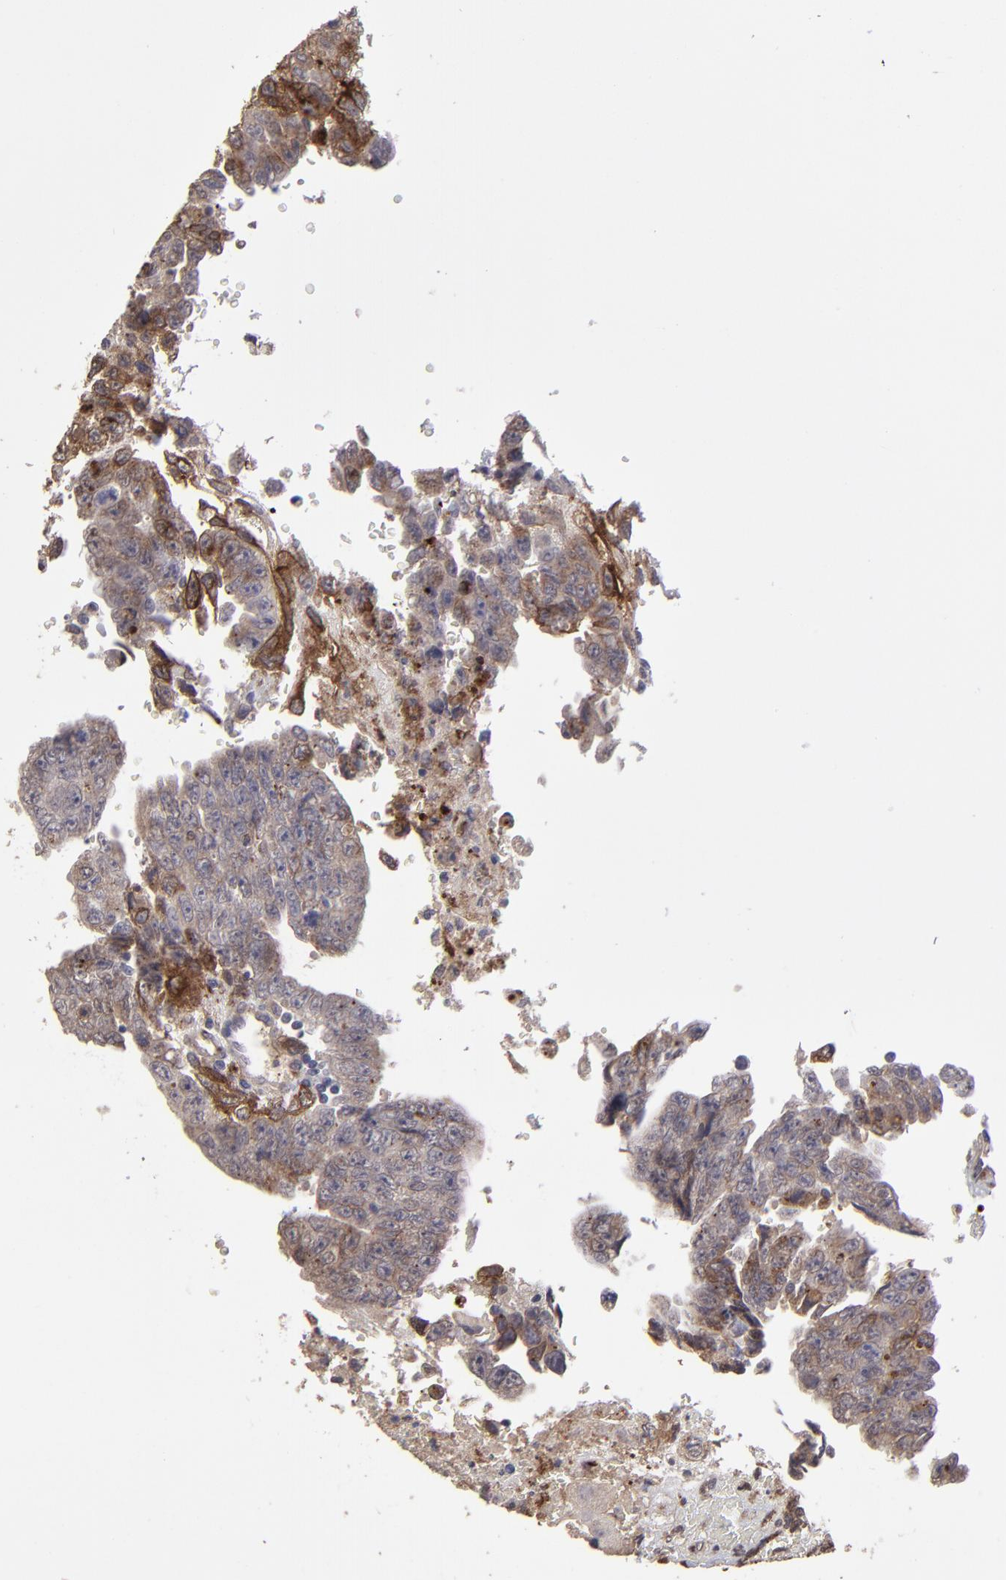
{"staining": {"intensity": "moderate", "quantity": "25%-75%", "location": "cytoplasmic/membranous"}, "tissue": "testis cancer", "cell_type": "Tumor cells", "image_type": "cancer", "snomed": [{"axis": "morphology", "description": "Carcinoma, Embryonal, NOS"}, {"axis": "topography", "description": "Testis"}], "caption": "An image of testis cancer (embryonal carcinoma) stained for a protein reveals moderate cytoplasmic/membranous brown staining in tumor cells. (DAB = brown stain, brightfield microscopy at high magnification).", "gene": "ITGB5", "patient": {"sex": "male", "age": 28}}